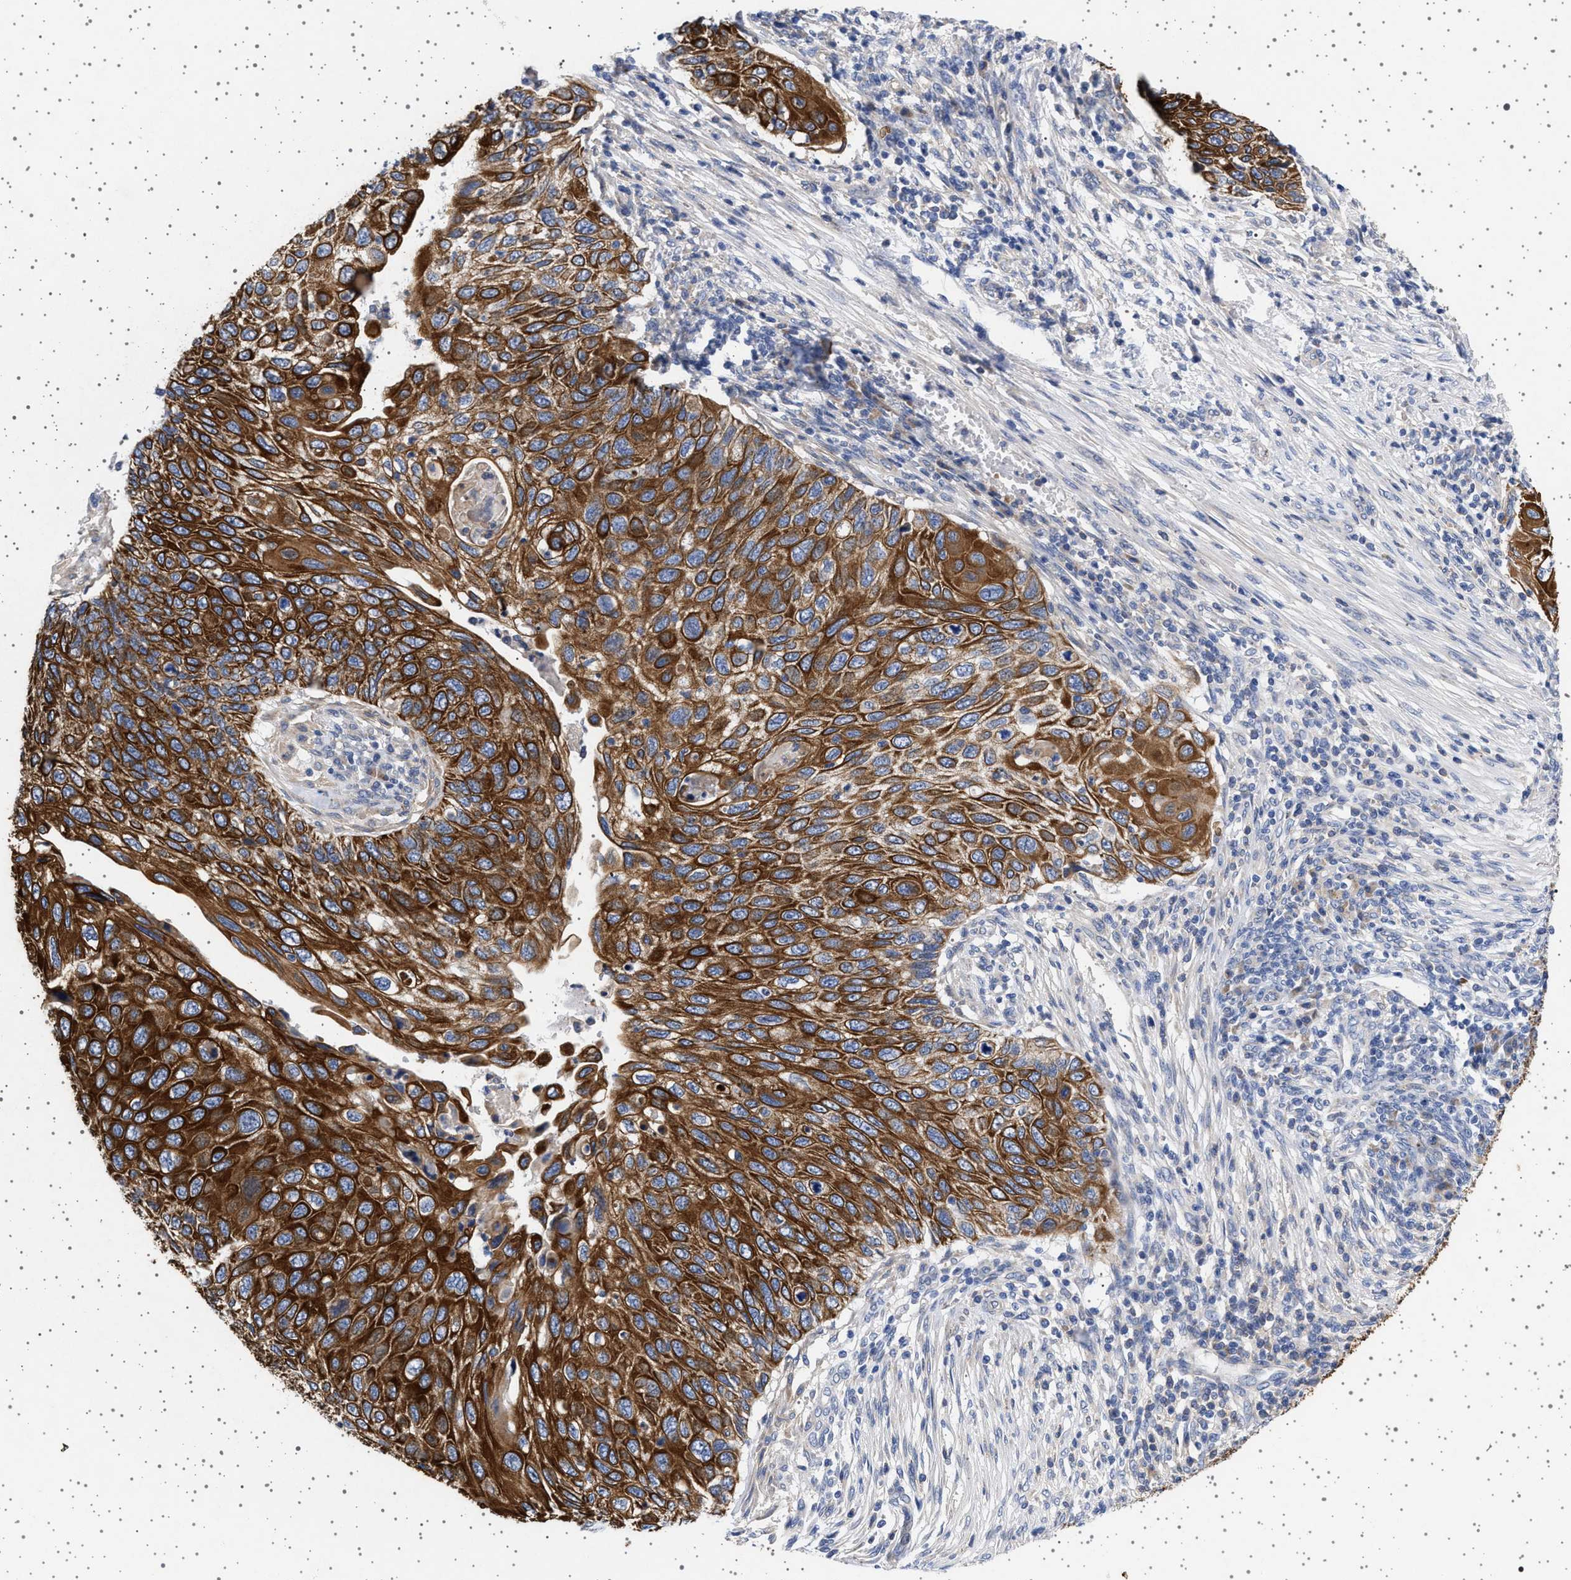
{"staining": {"intensity": "strong", "quantity": ">75%", "location": "cytoplasmic/membranous"}, "tissue": "cervical cancer", "cell_type": "Tumor cells", "image_type": "cancer", "snomed": [{"axis": "morphology", "description": "Squamous cell carcinoma, NOS"}, {"axis": "topography", "description": "Cervix"}], "caption": "Protein staining demonstrates strong cytoplasmic/membranous positivity in approximately >75% of tumor cells in cervical cancer (squamous cell carcinoma).", "gene": "TRMT10B", "patient": {"sex": "female", "age": 70}}